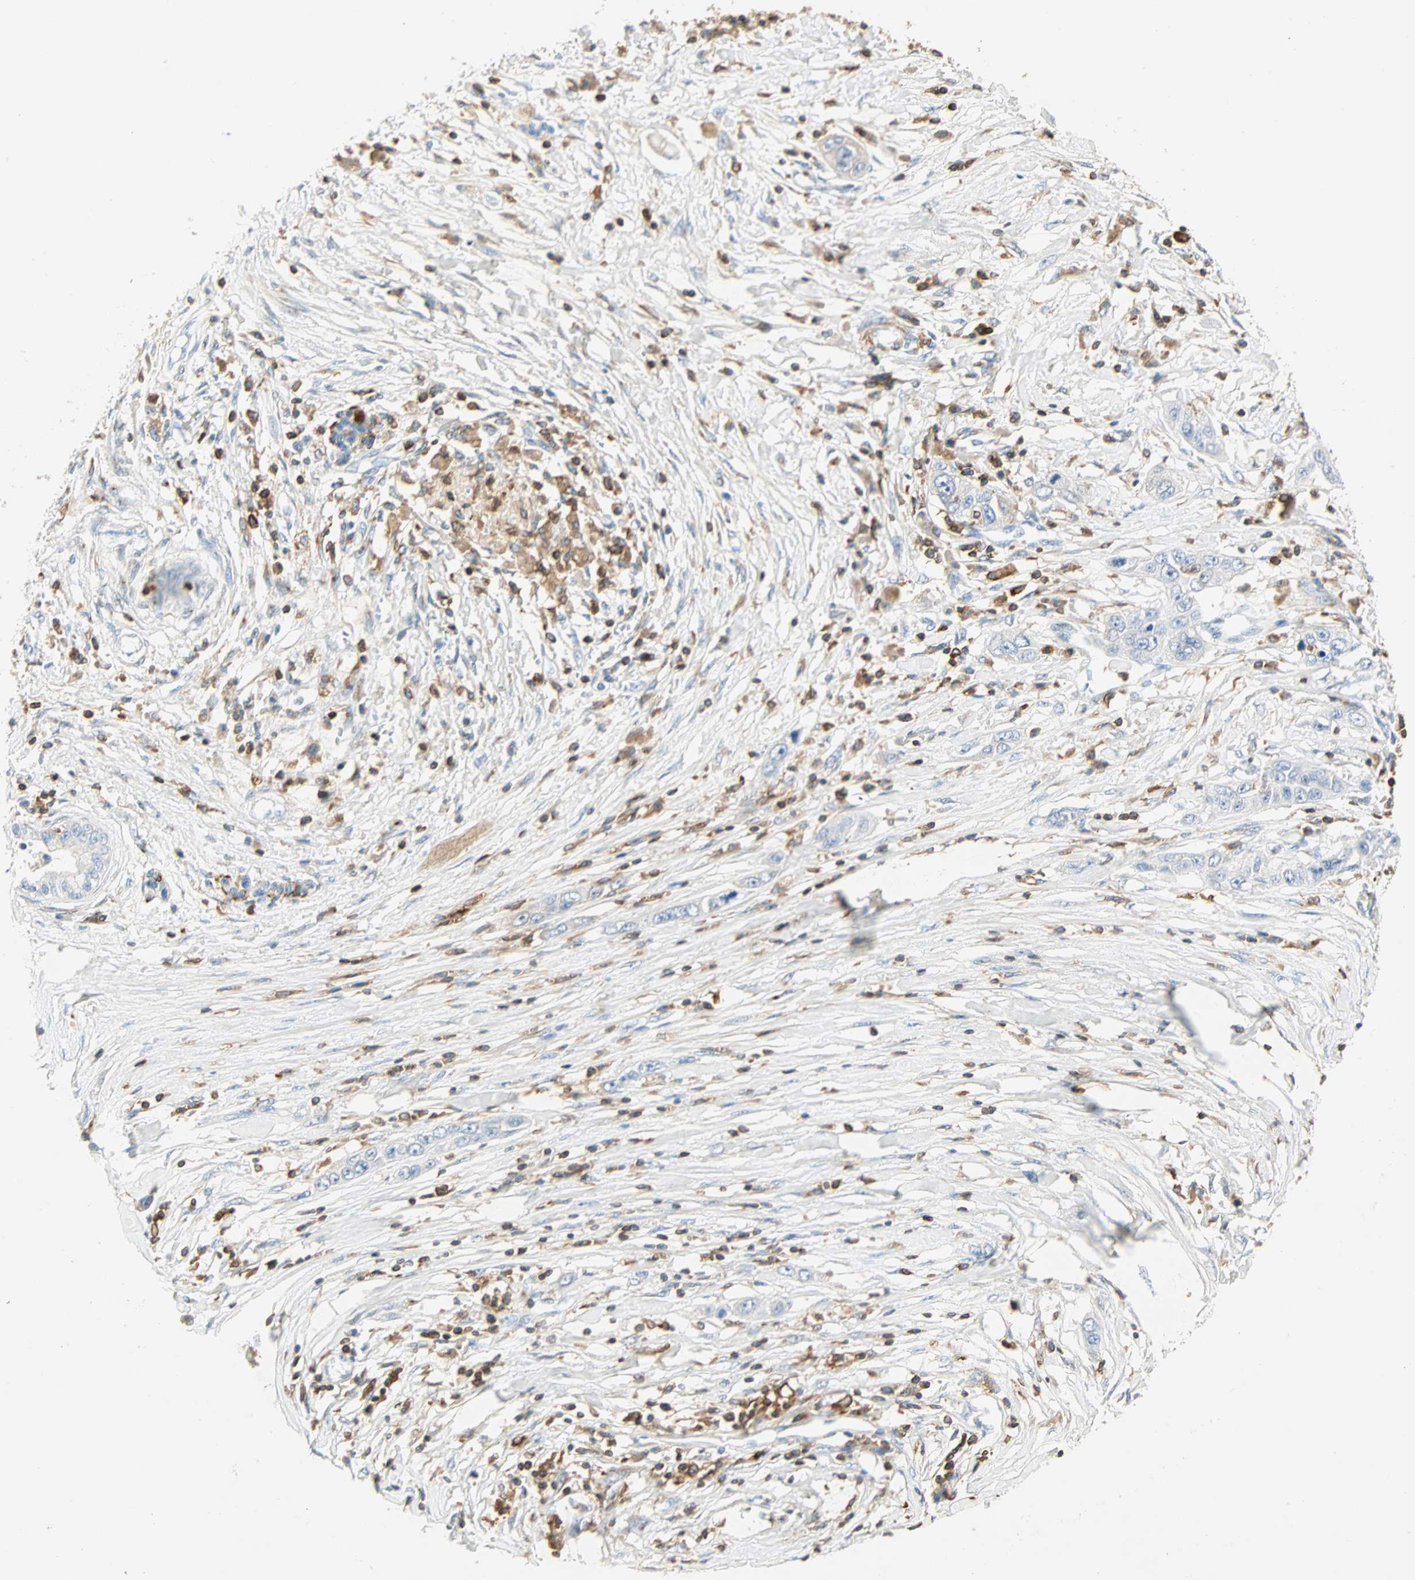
{"staining": {"intensity": "negative", "quantity": "none", "location": "none"}, "tissue": "pancreatic cancer", "cell_type": "Tumor cells", "image_type": "cancer", "snomed": [{"axis": "morphology", "description": "Adenocarcinoma, NOS"}, {"axis": "topography", "description": "Pancreas"}], "caption": "The photomicrograph demonstrates no significant positivity in tumor cells of pancreatic cancer (adenocarcinoma). (Brightfield microscopy of DAB immunohistochemistry at high magnification).", "gene": "FMNL1", "patient": {"sex": "female", "age": 70}}